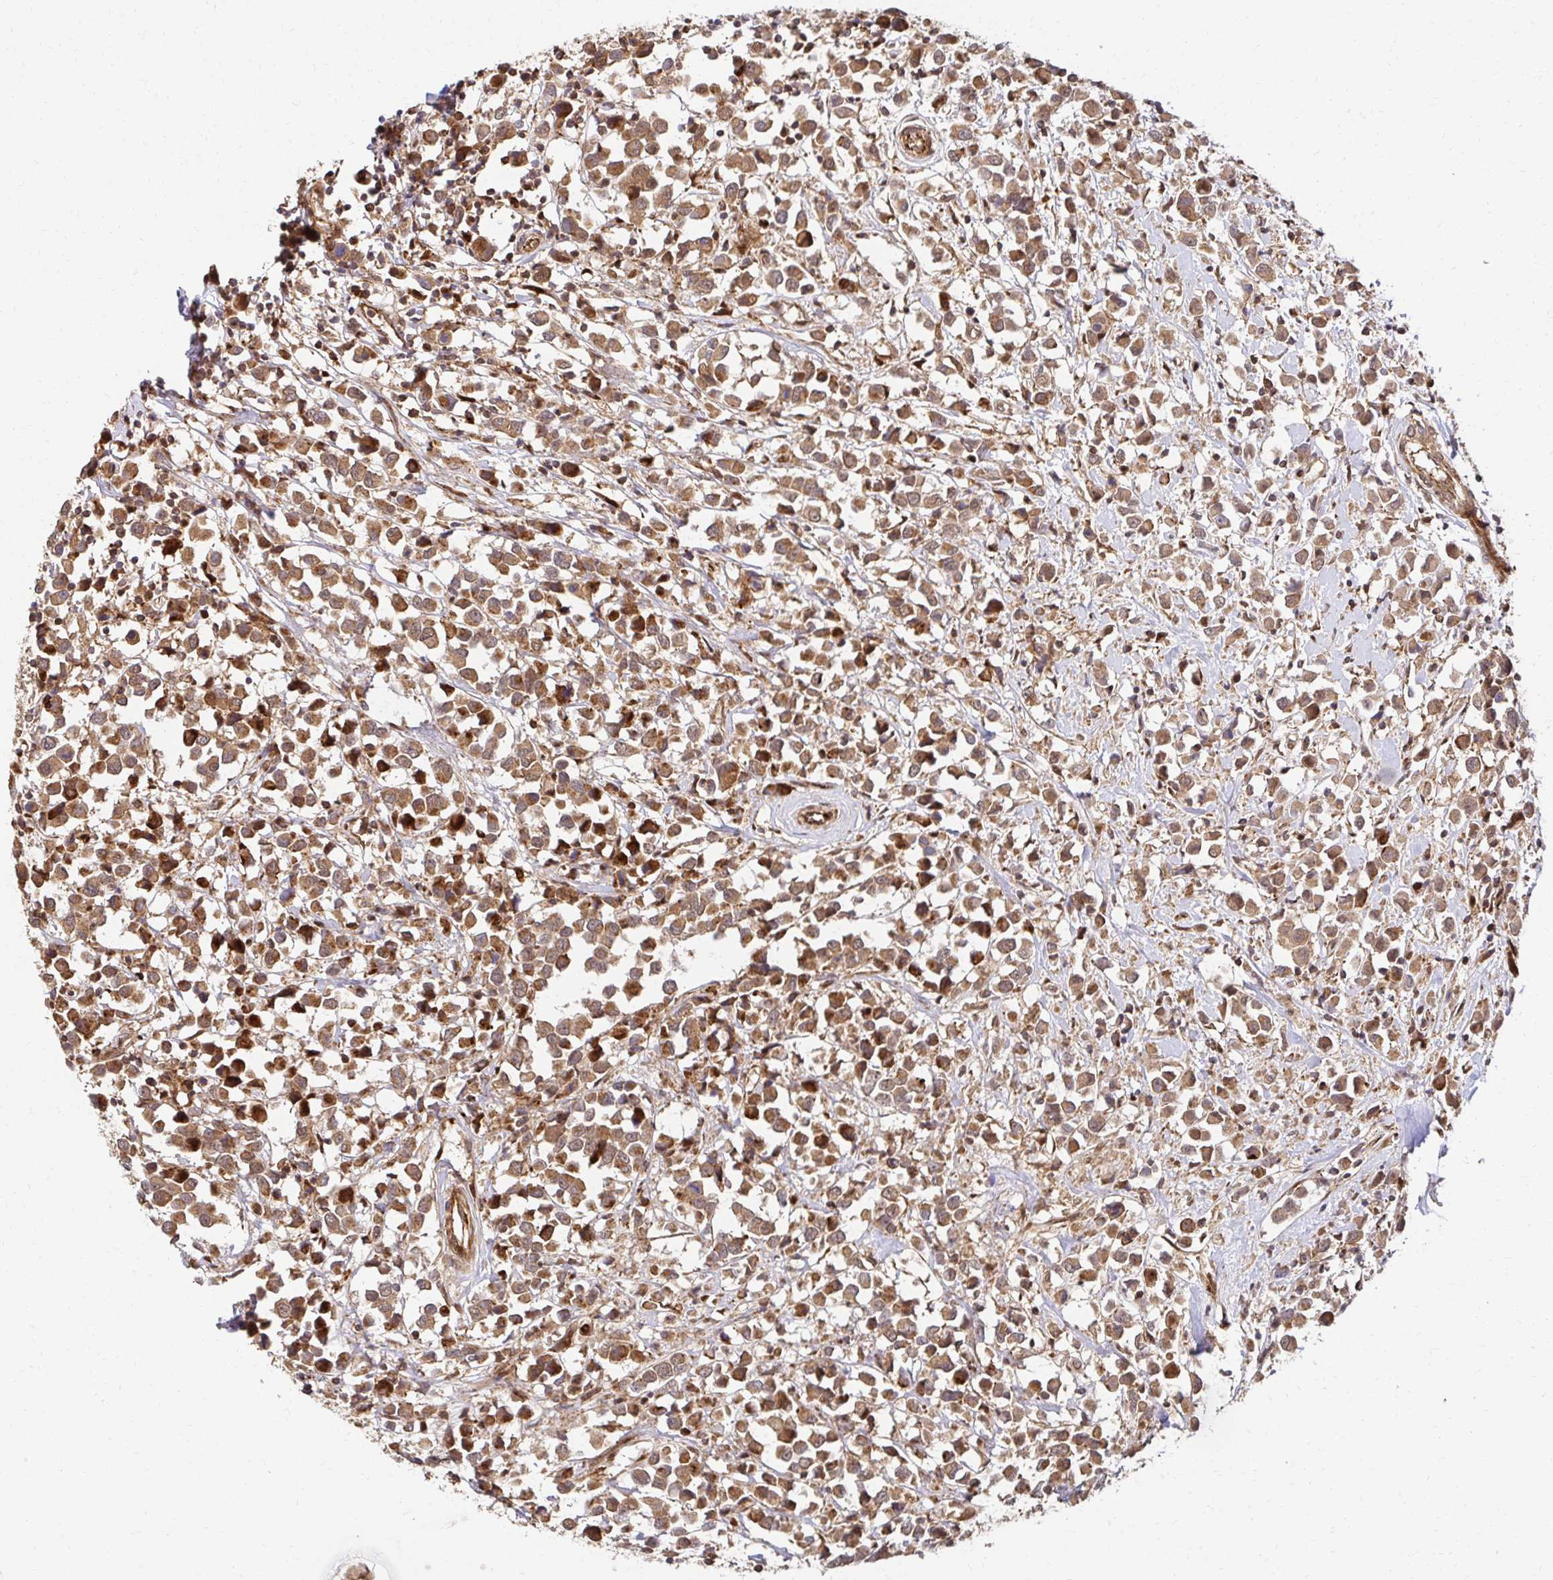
{"staining": {"intensity": "moderate", "quantity": ">75%", "location": "cytoplasmic/membranous"}, "tissue": "breast cancer", "cell_type": "Tumor cells", "image_type": "cancer", "snomed": [{"axis": "morphology", "description": "Duct carcinoma"}, {"axis": "topography", "description": "Breast"}], "caption": "IHC micrograph of human breast infiltrating ductal carcinoma stained for a protein (brown), which shows medium levels of moderate cytoplasmic/membranous positivity in about >75% of tumor cells.", "gene": "PSMA4", "patient": {"sex": "female", "age": 61}}